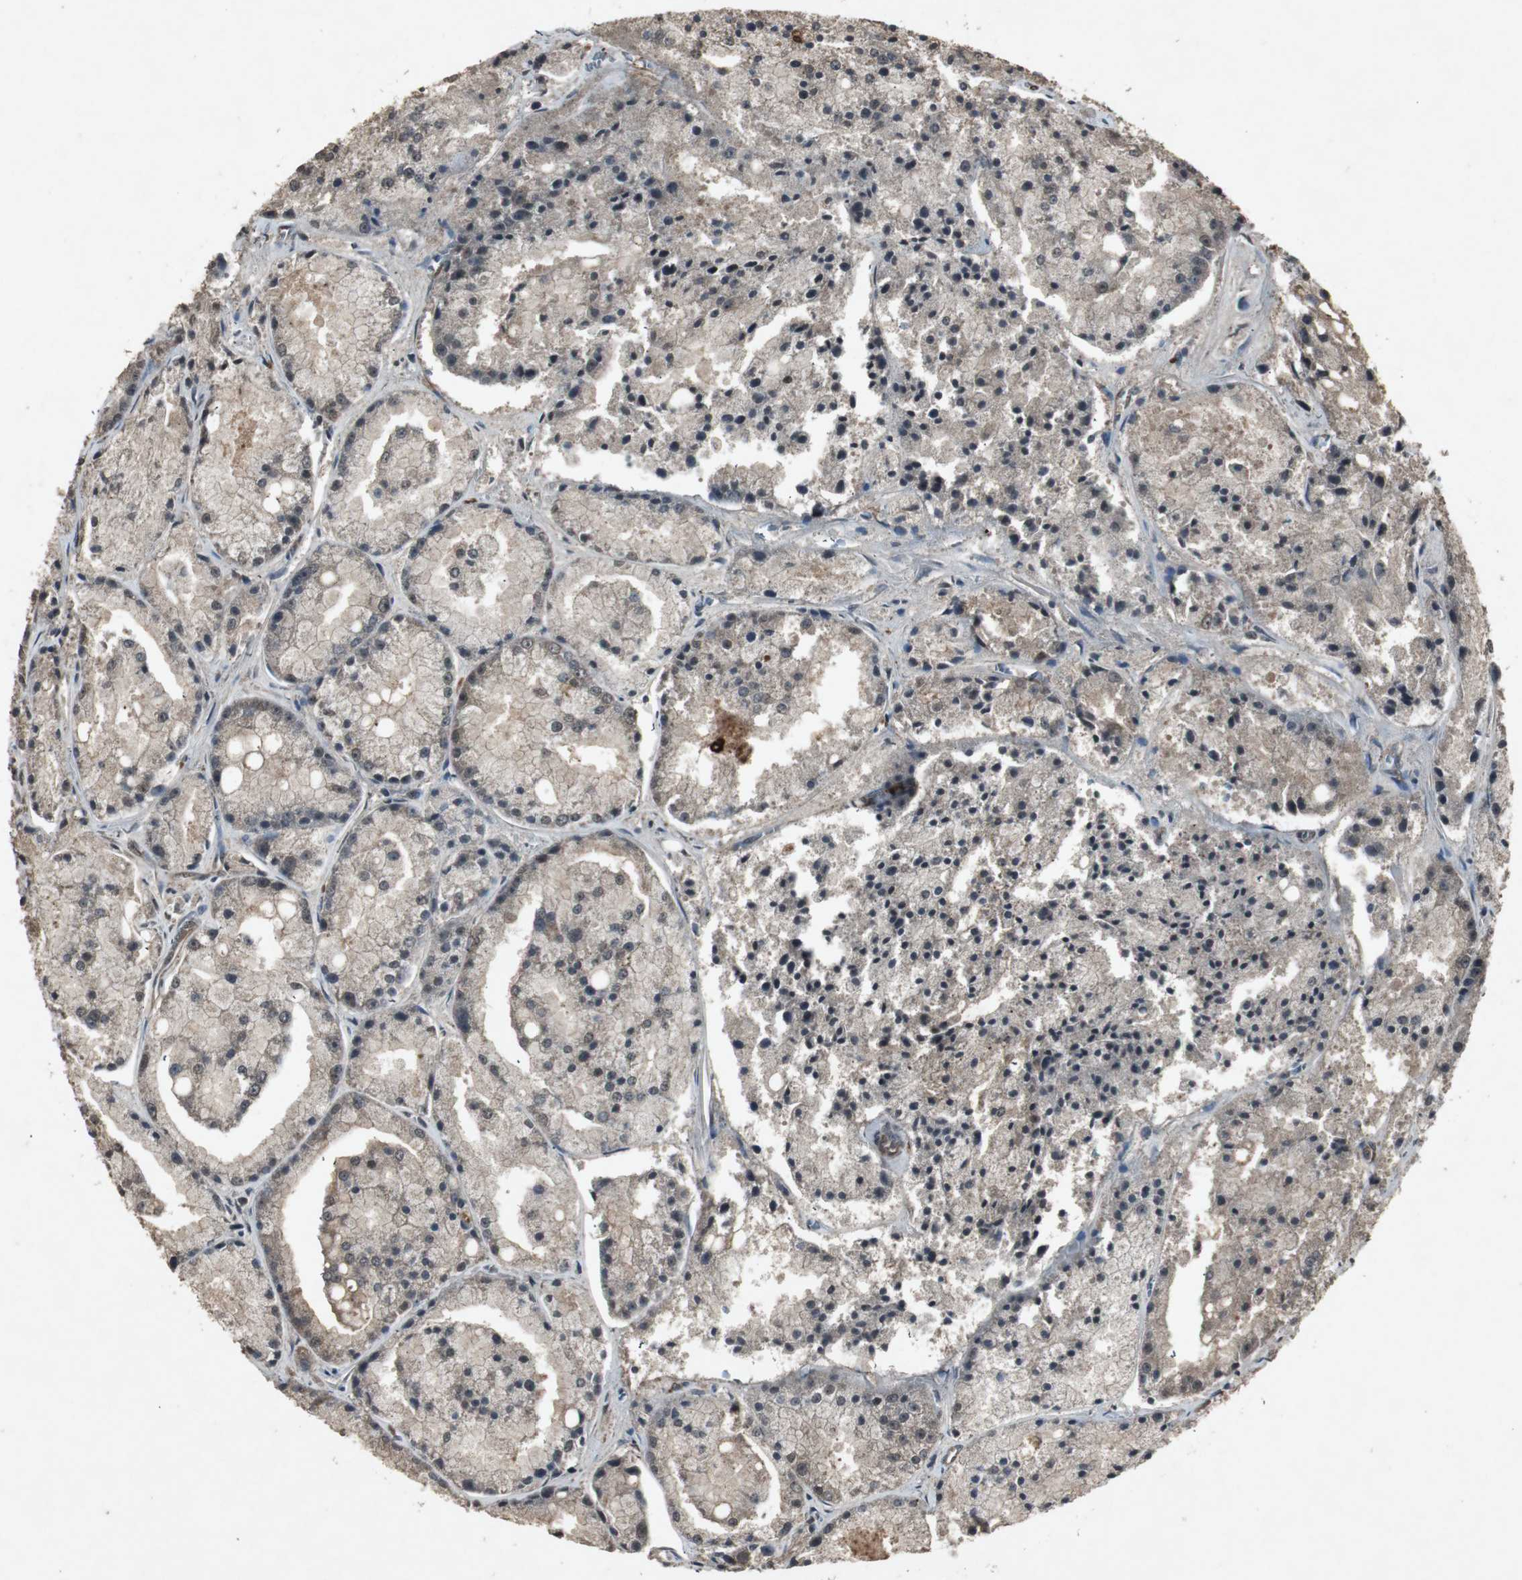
{"staining": {"intensity": "moderate", "quantity": ">75%", "location": "cytoplasmic/membranous,nuclear"}, "tissue": "prostate cancer", "cell_type": "Tumor cells", "image_type": "cancer", "snomed": [{"axis": "morphology", "description": "Adenocarcinoma, Low grade"}, {"axis": "topography", "description": "Prostate"}], "caption": "This image demonstrates immunohistochemistry staining of adenocarcinoma (low-grade) (prostate), with medium moderate cytoplasmic/membranous and nuclear staining in approximately >75% of tumor cells.", "gene": "EMX1", "patient": {"sex": "male", "age": 64}}